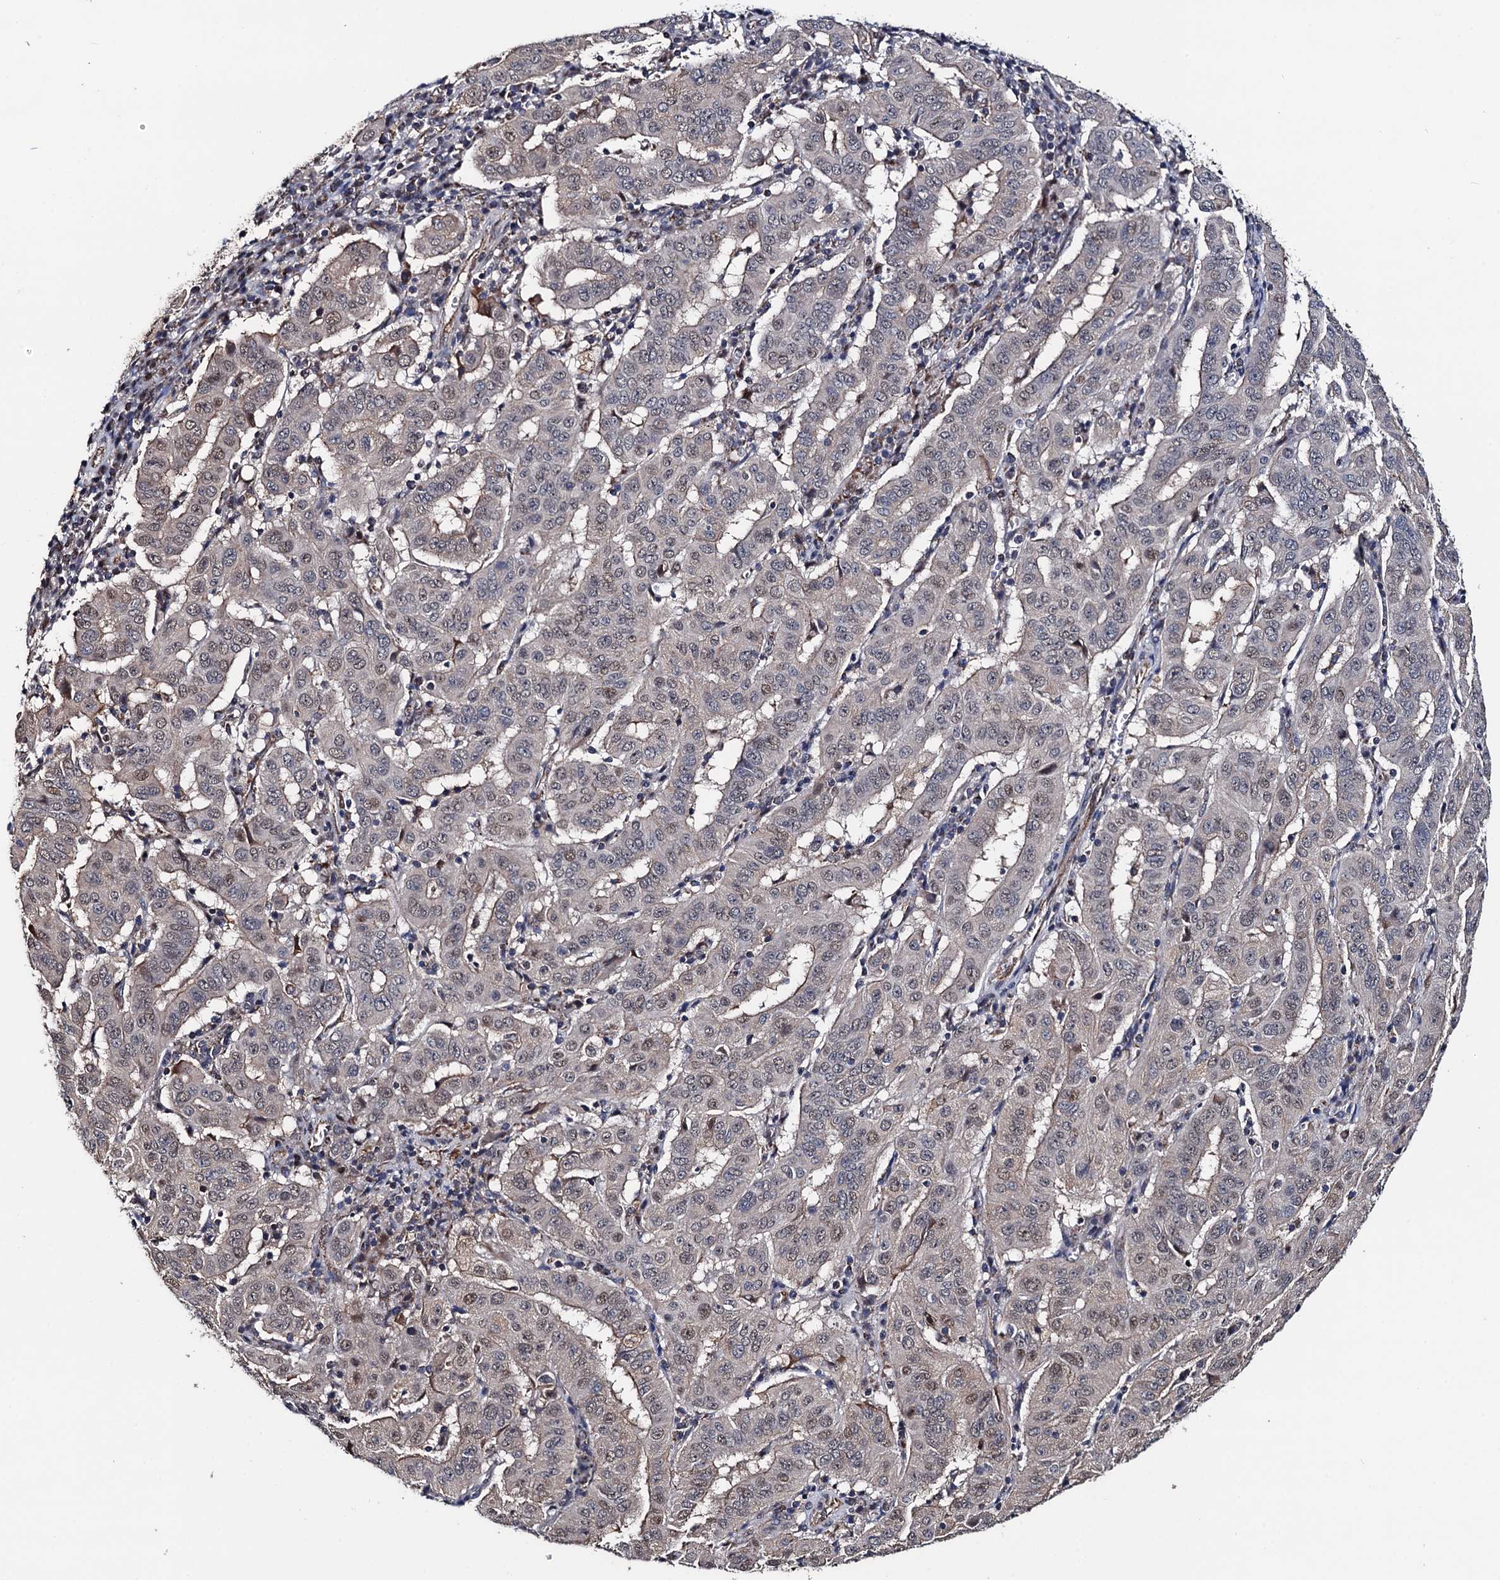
{"staining": {"intensity": "weak", "quantity": "25%-75%", "location": "nuclear"}, "tissue": "pancreatic cancer", "cell_type": "Tumor cells", "image_type": "cancer", "snomed": [{"axis": "morphology", "description": "Adenocarcinoma, NOS"}, {"axis": "topography", "description": "Pancreas"}], "caption": "This is an image of IHC staining of pancreatic cancer, which shows weak expression in the nuclear of tumor cells.", "gene": "PTCD3", "patient": {"sex": "male", "age": 63}}